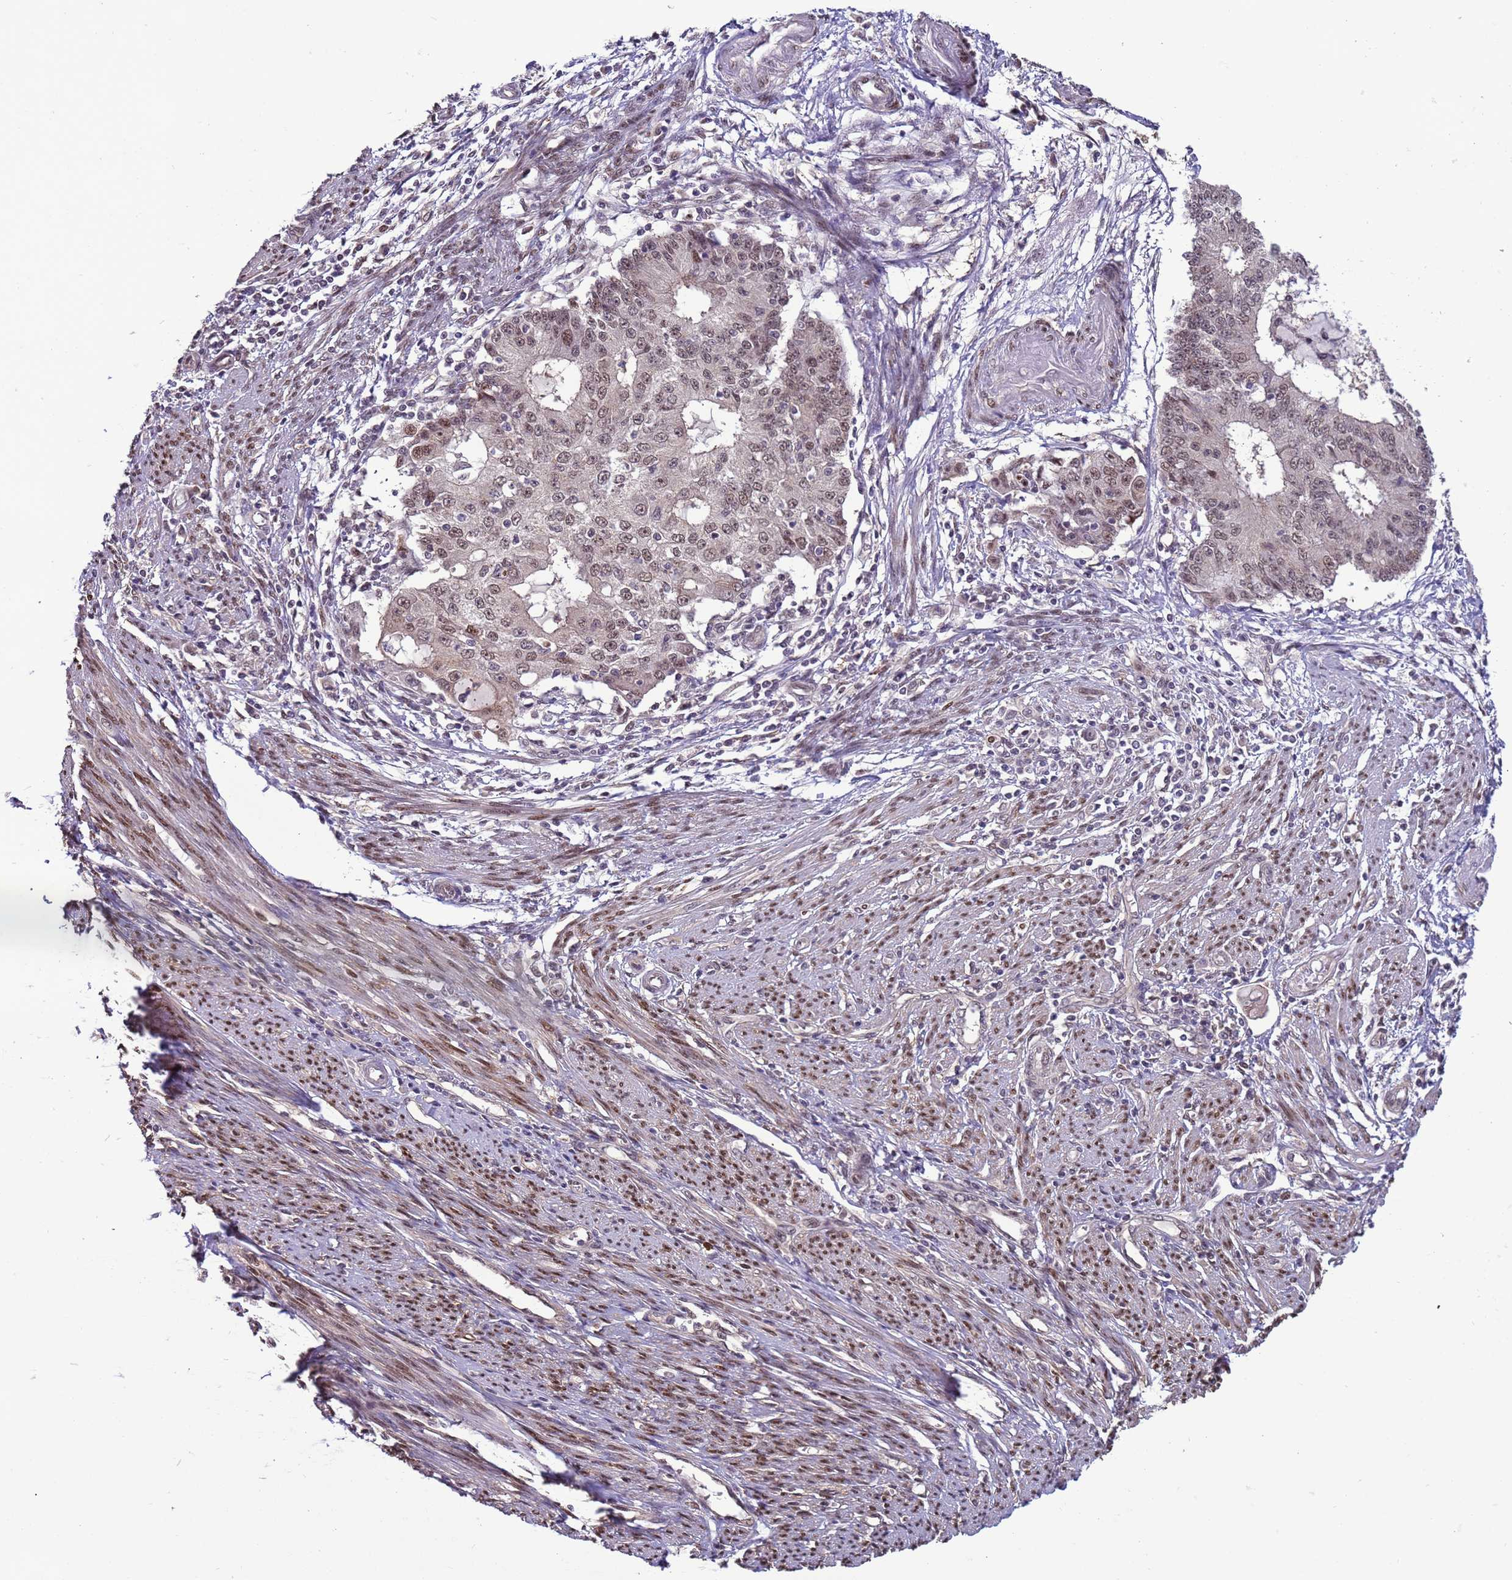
{"staining": {"intensity": "moderate", "quantity": "25%-75%", "location": "nuclear"}, "tissue": "endometrial cancer", "cell_type": "Tumor cells", "image_type": "cancer", "snomed": [{"axis": "morphology", "description": "Adenocarcinoma, NOS"}, {"axis": "topography", "description": "Endometrium"}], "caption": "IHC staining of endometrial cancer, which demonstrates medium levels of moderate nuclear expression in about 25%-75% of tumor cells indicating moderate nuclear protein staining. The staining was performed using DAB (brown) for protein detection and nuclei were counterstained in hematoxylin (blue).", "gene": "ZBTB5", "patient": {"sex": "female", "age": 56}}